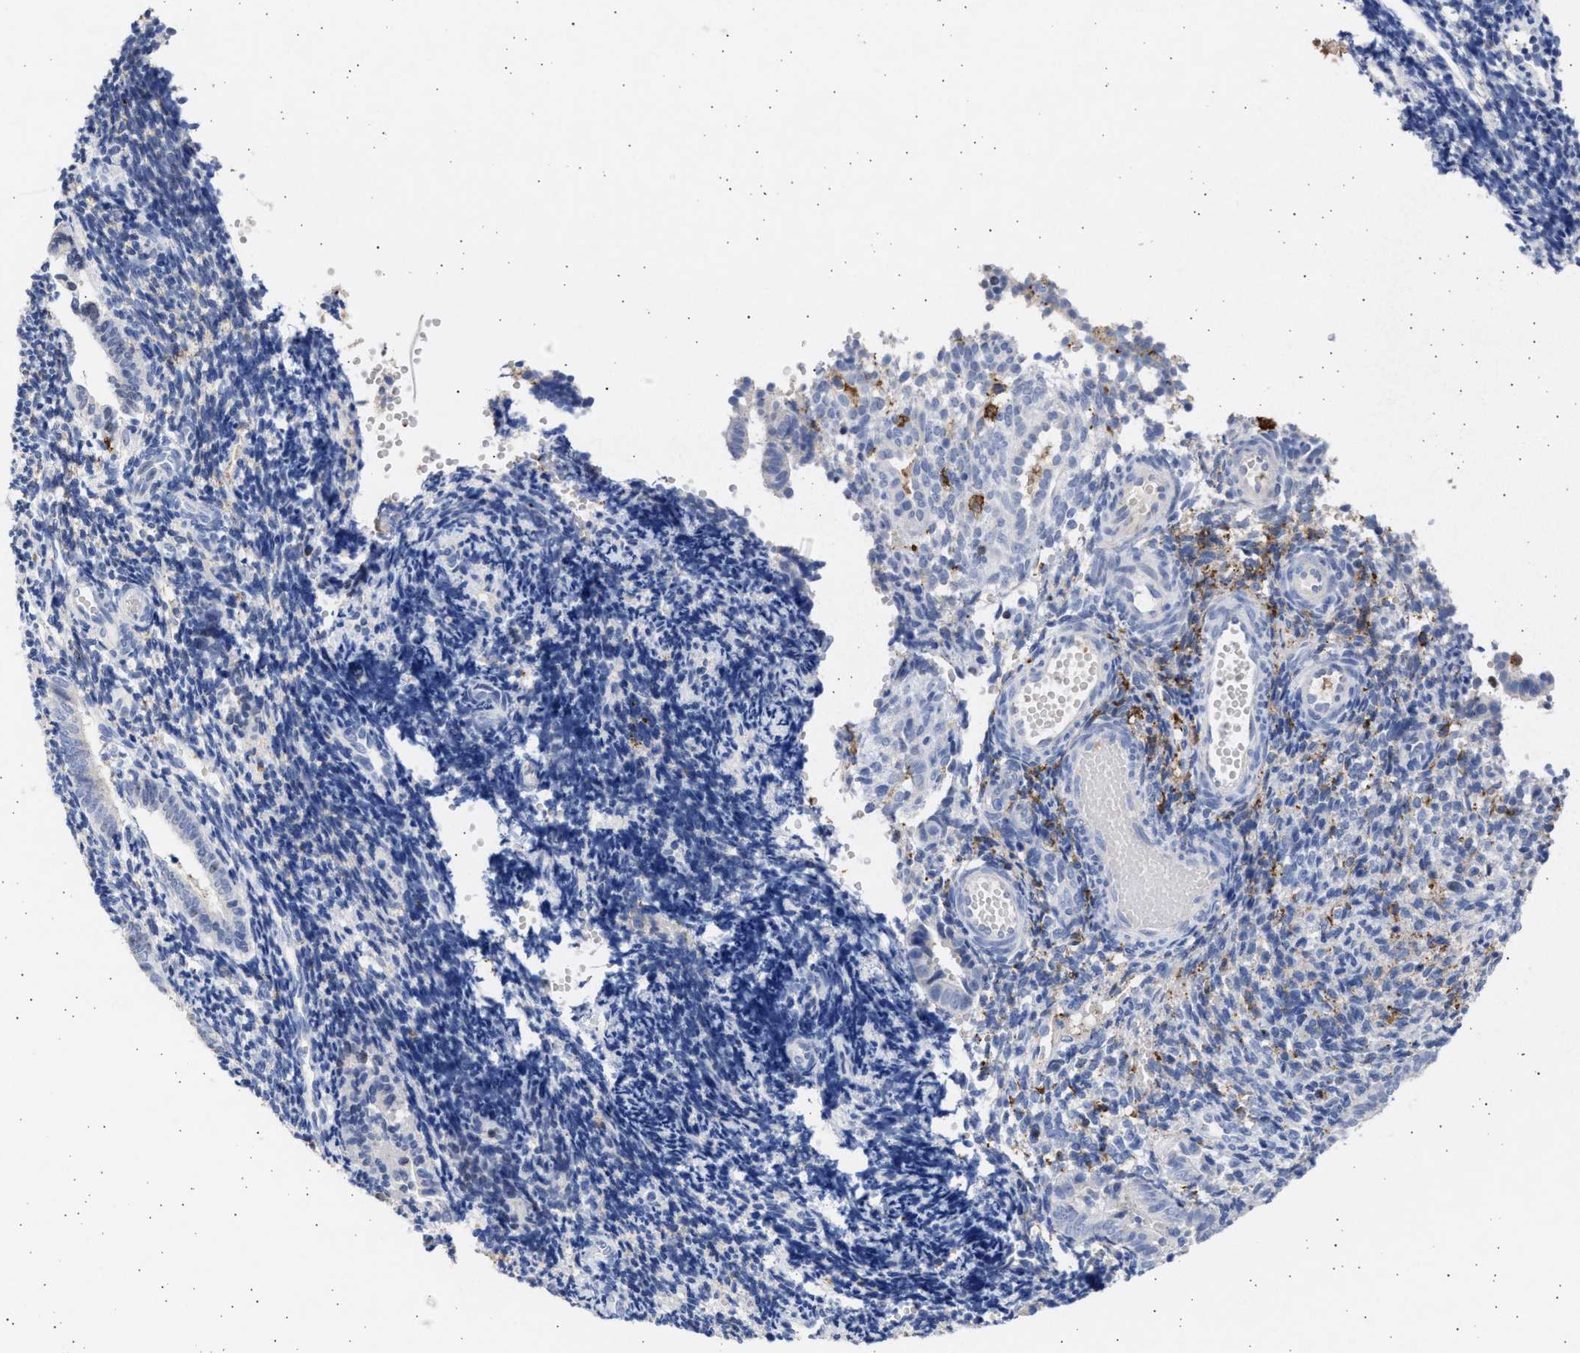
{"staining": {"intensity": "negative", "quantity": "none", "location": "none"}, "tissue": "endometrium", "cell_type": "Cells in endometrial stroma", "image_type": "normal", "snomed": [{"axis": "morphology", "description": "Normal tissue, NOS"}, {"axis": "topography", "description": "Uterus"}, {"axis": "topography", "description": "Endometrium"}], "caption": "Immunohistochemical staining of normal endometrium reveals no significant staining in cells in endometrial stroma.", "gene": "FCER1A", "patient": {"sex": "female", "age": 33}}